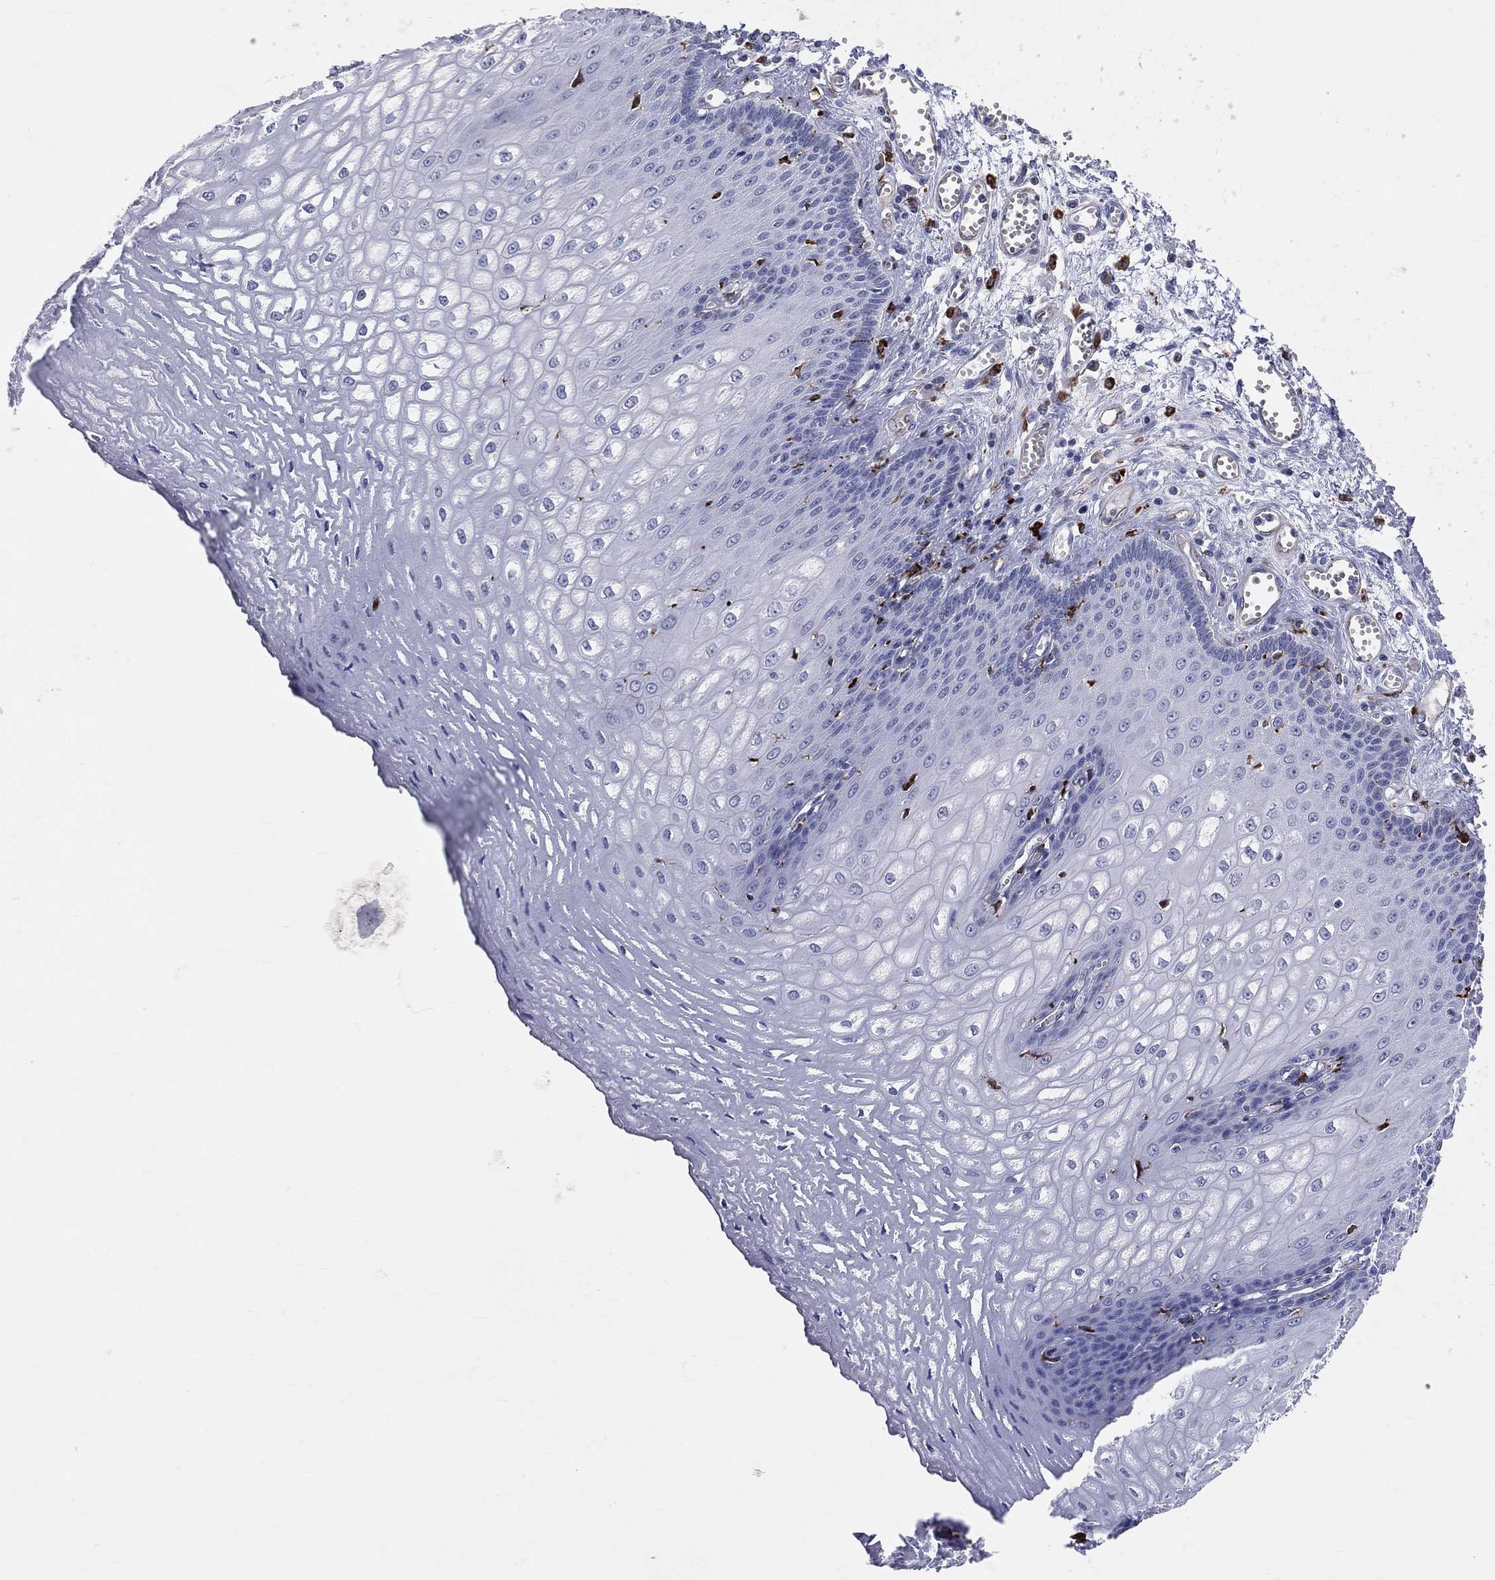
{"staining": {"intensity": "negative", "quantity": "none", "location": "none"}, "tissue": "esophagus", "cell_type": "Squamous epithelial cells", "image_type": "normal", "snomed": [{"axis": "morphology", "description": "Normal tissue, NOS"}, {"axis": "topography", "description": "Esophagus"}], "caption": "This photomicrograph is of normal esophagus stained with immunohistochemistry to label a protein in brown with the nuclei are counter-stained blue. There is no expression in squamous epithelial cells. Nuclei are stained in blue.", "gene": "CD74", "patient": {"sex": "male", "age": 58}}